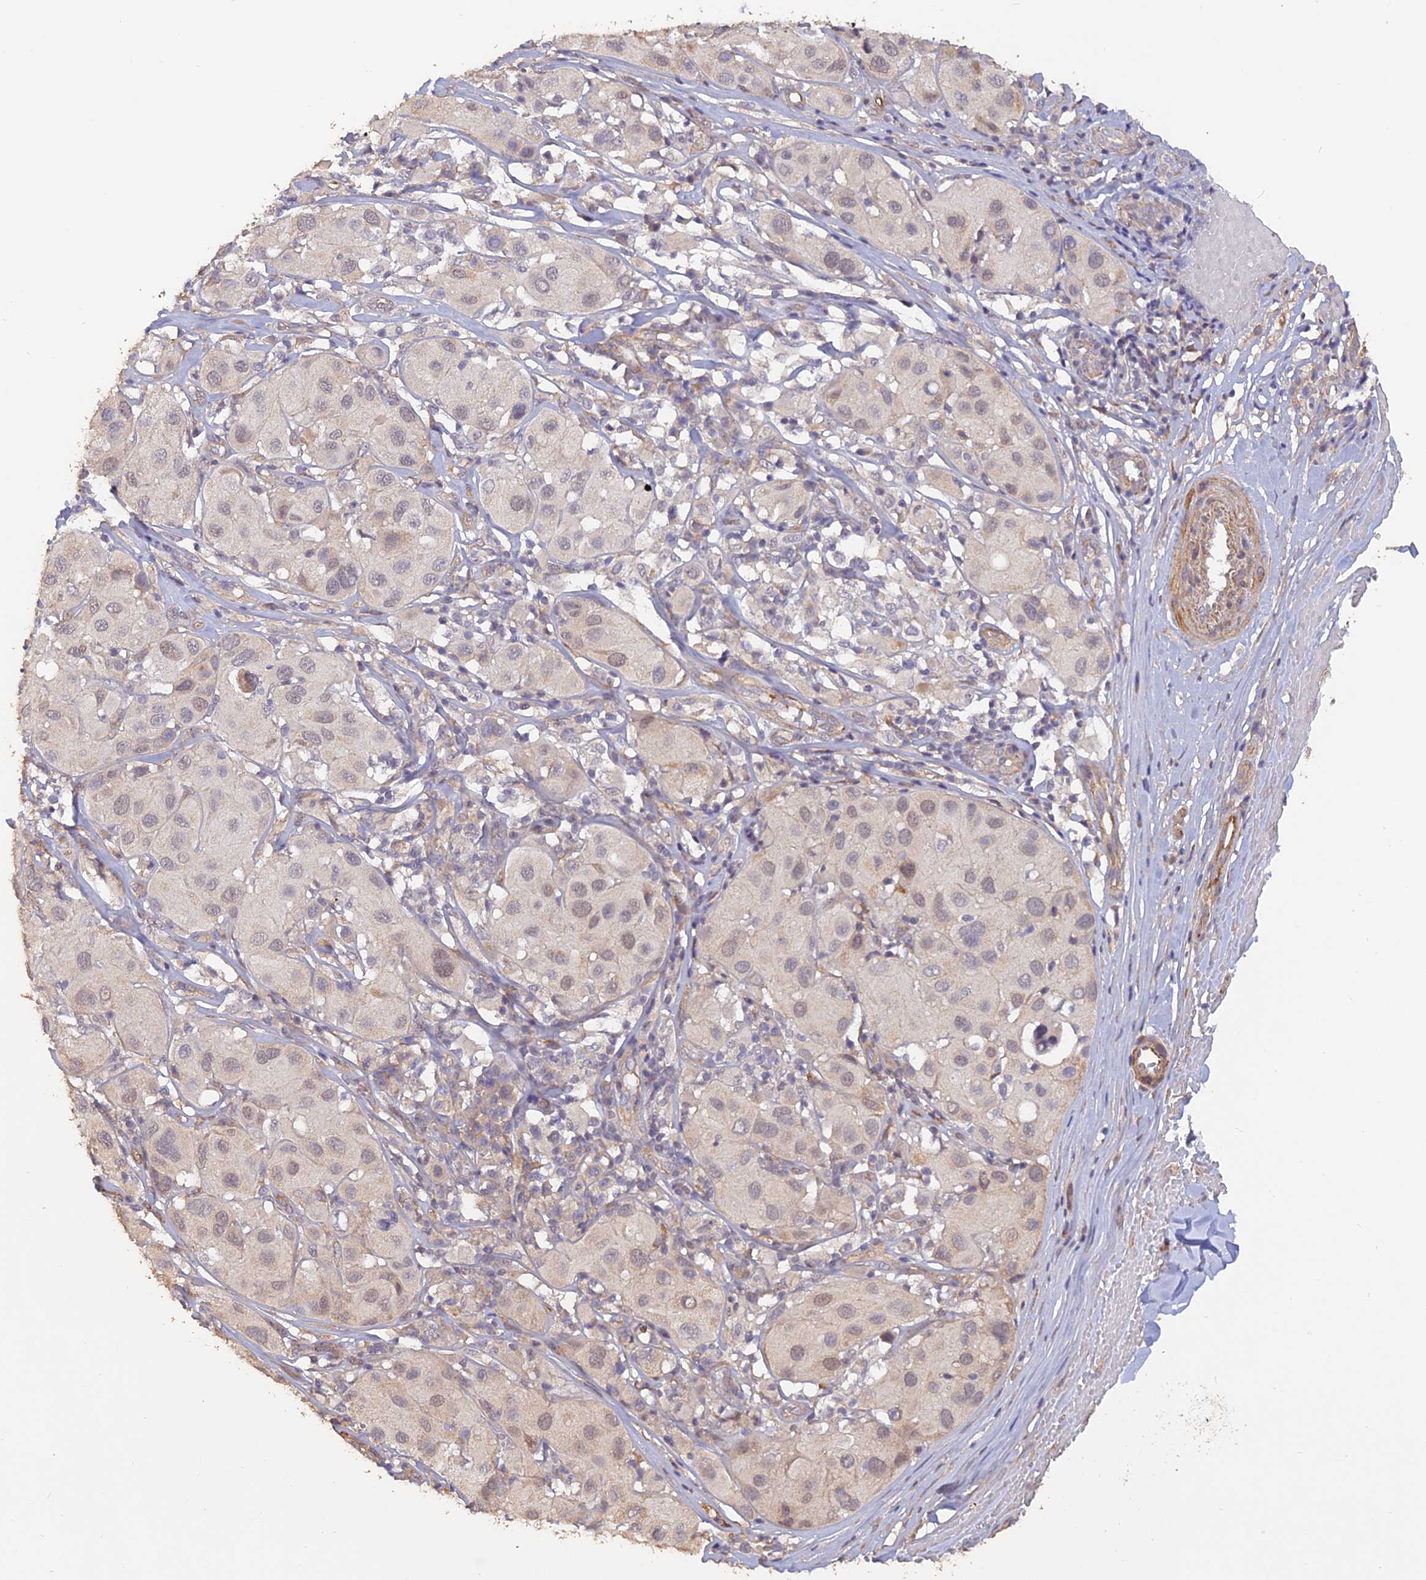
{"staining": {"intensity": "negative", "quantity": "none", "location": "none"}, "tissue": "melanoma", "cell_type": "Tumor cells", "image_type": "cancer", "snomed": [{"axis": "morphology", "description": "Malignant melanoma, Metastatic site"}, {"axis": "topography", "description": "Skin"}], "caption": "Protein analysis of malignant melanoma (metastatic site) exhibits no significant staining in tumor cells.", "gene": "PAGR1", "patient": {"sex": "male", "age": 41}}